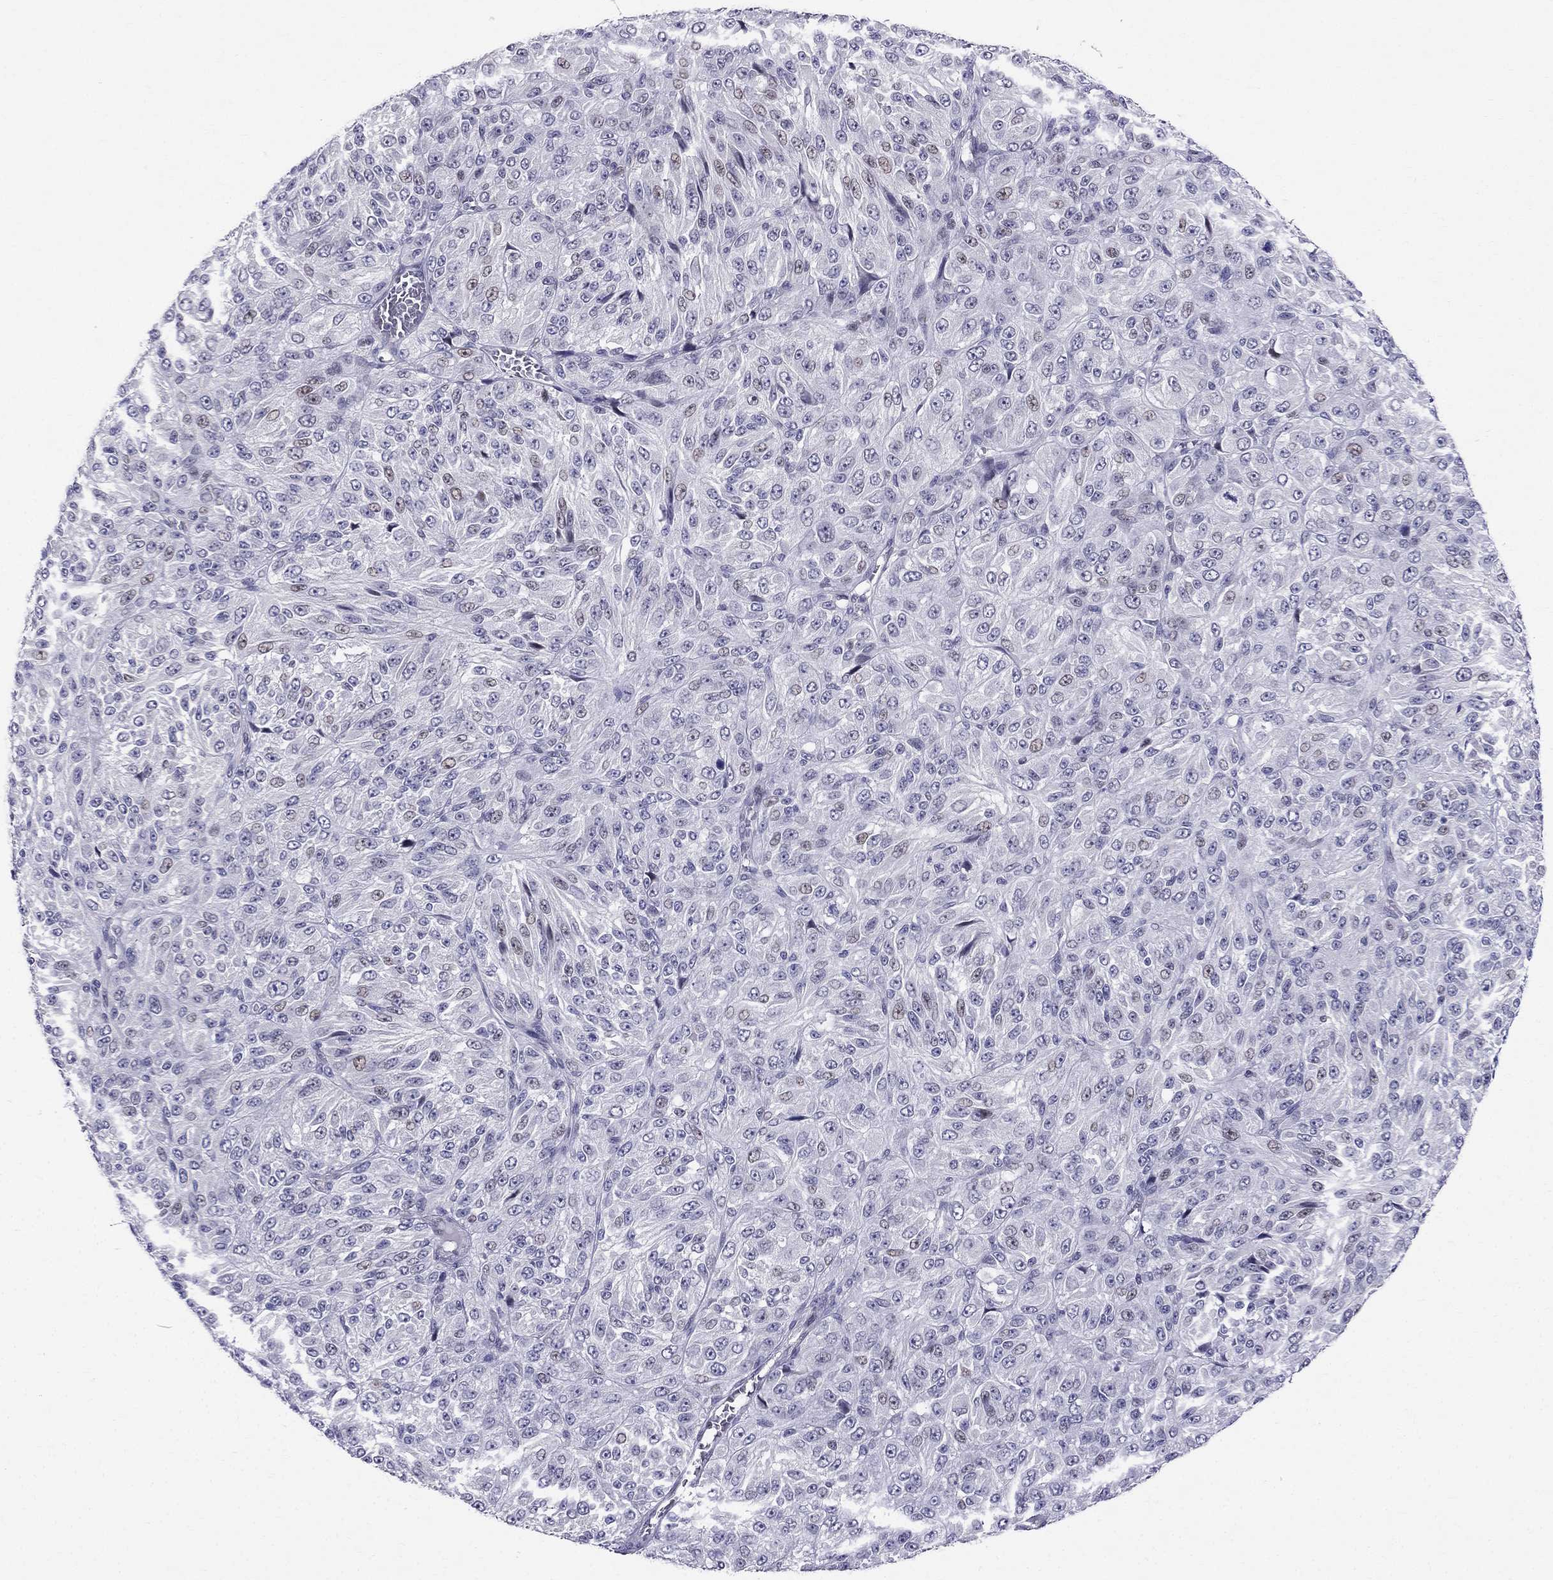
{"staining": {"intensity": "negative", "quantity": "none", "location": "none"}, "tissue": "melanoma", "cell_type": "Tumor cells", "image_type": "cancer", "snomed": [{"axis": "morphology", "description": "Malignant melanoma, Metastatic site"}, {"axis": "topography", "description": "Brain"}], "caption": "Melanoma was stained to show a protein in brown. There is no significant expression in tumor cells.", "gene": "BAG5", "patient": {"sex": "female", "age": 56}}